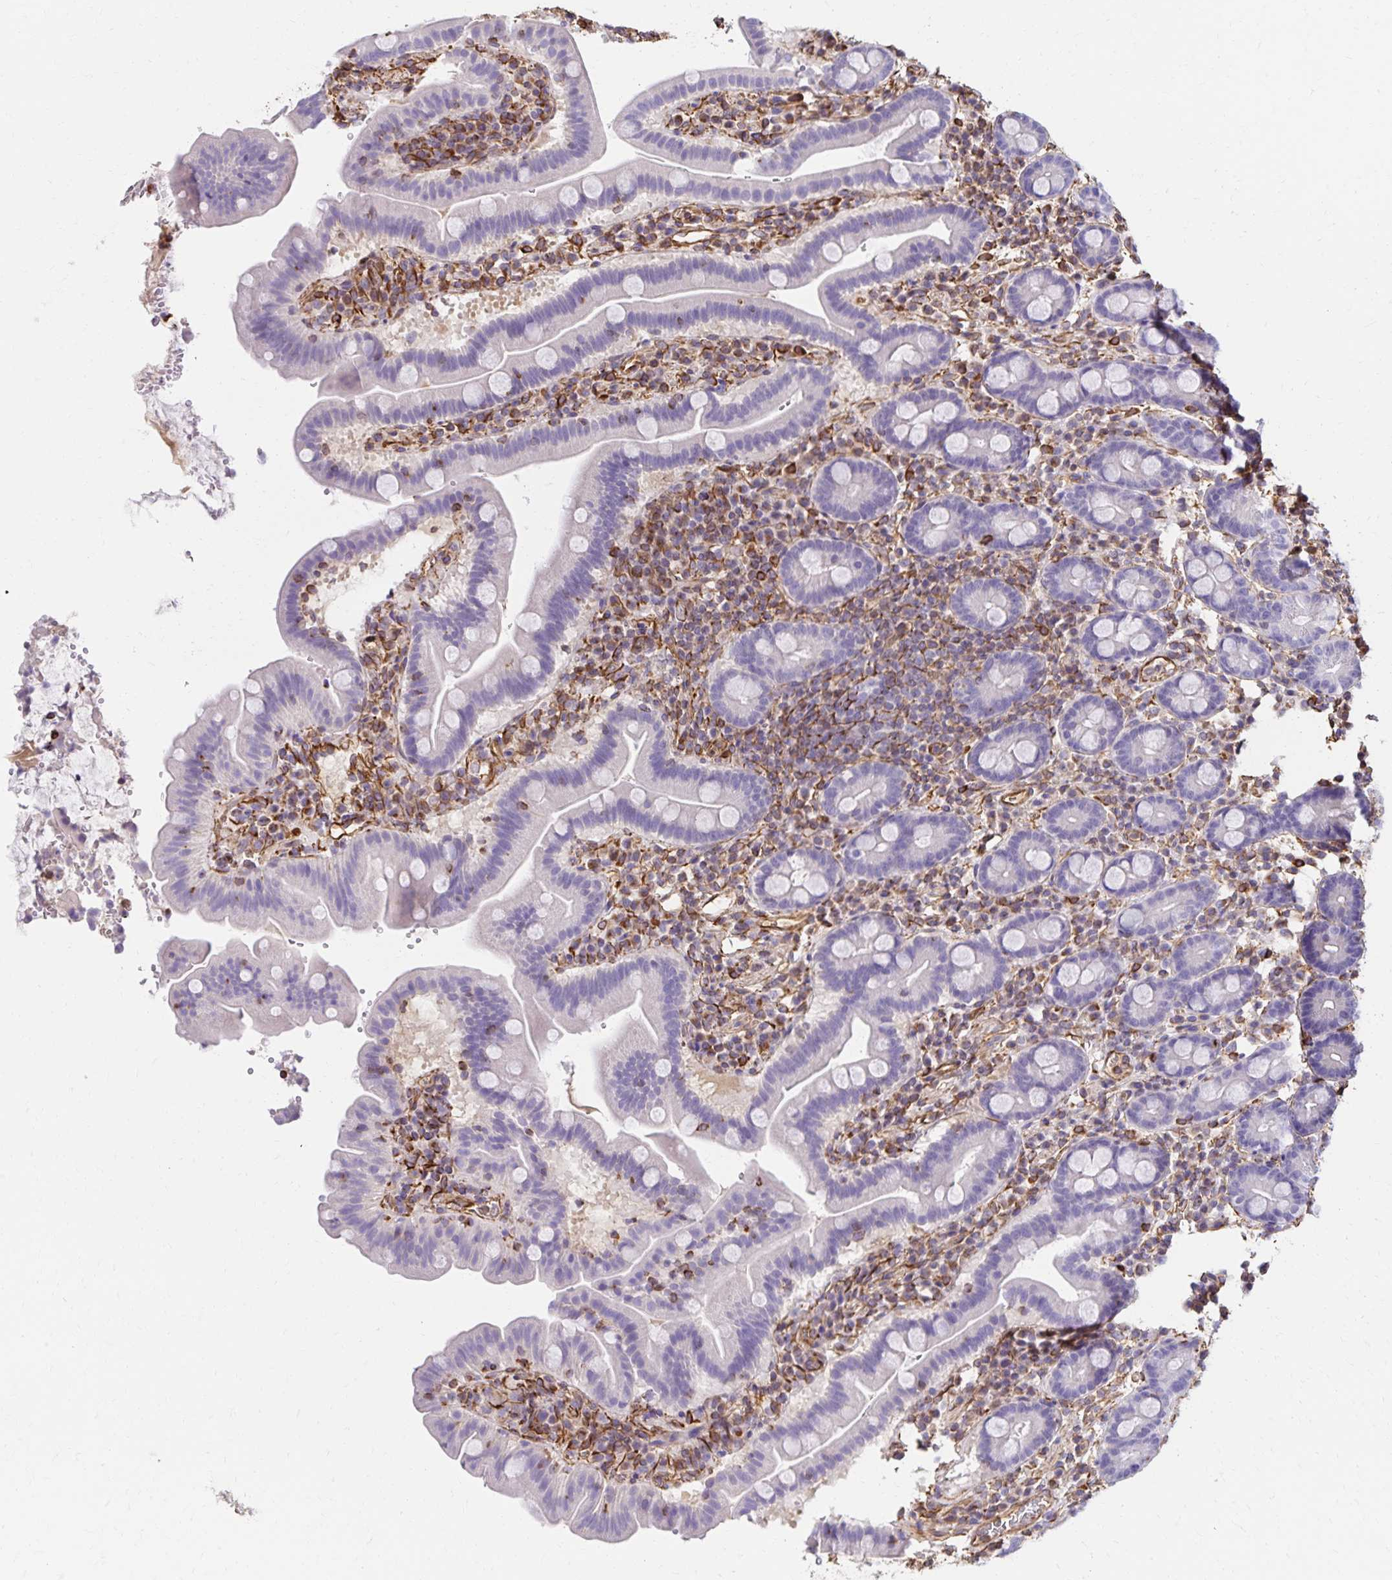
{"staining": {"intensity": "negative", "quantity": "none", "location": "none"}, "tissue": "small intestine", "cell_type": "Glandular cells", "image_type": "normal", "snomed": [{"axis": "morphology", "description": "Normal tissue, NOS"}, {"axis": "topography", "description": "Small intestine"}], "caption": "High power microscopy micrograph of an immunohistochemistry (IHC) photomicrograph of unremarkable small intestine, revealing no significant expression in glandular cells.", "gene": "TRPV6", "patient": {"sex": "male", "age": 26}}